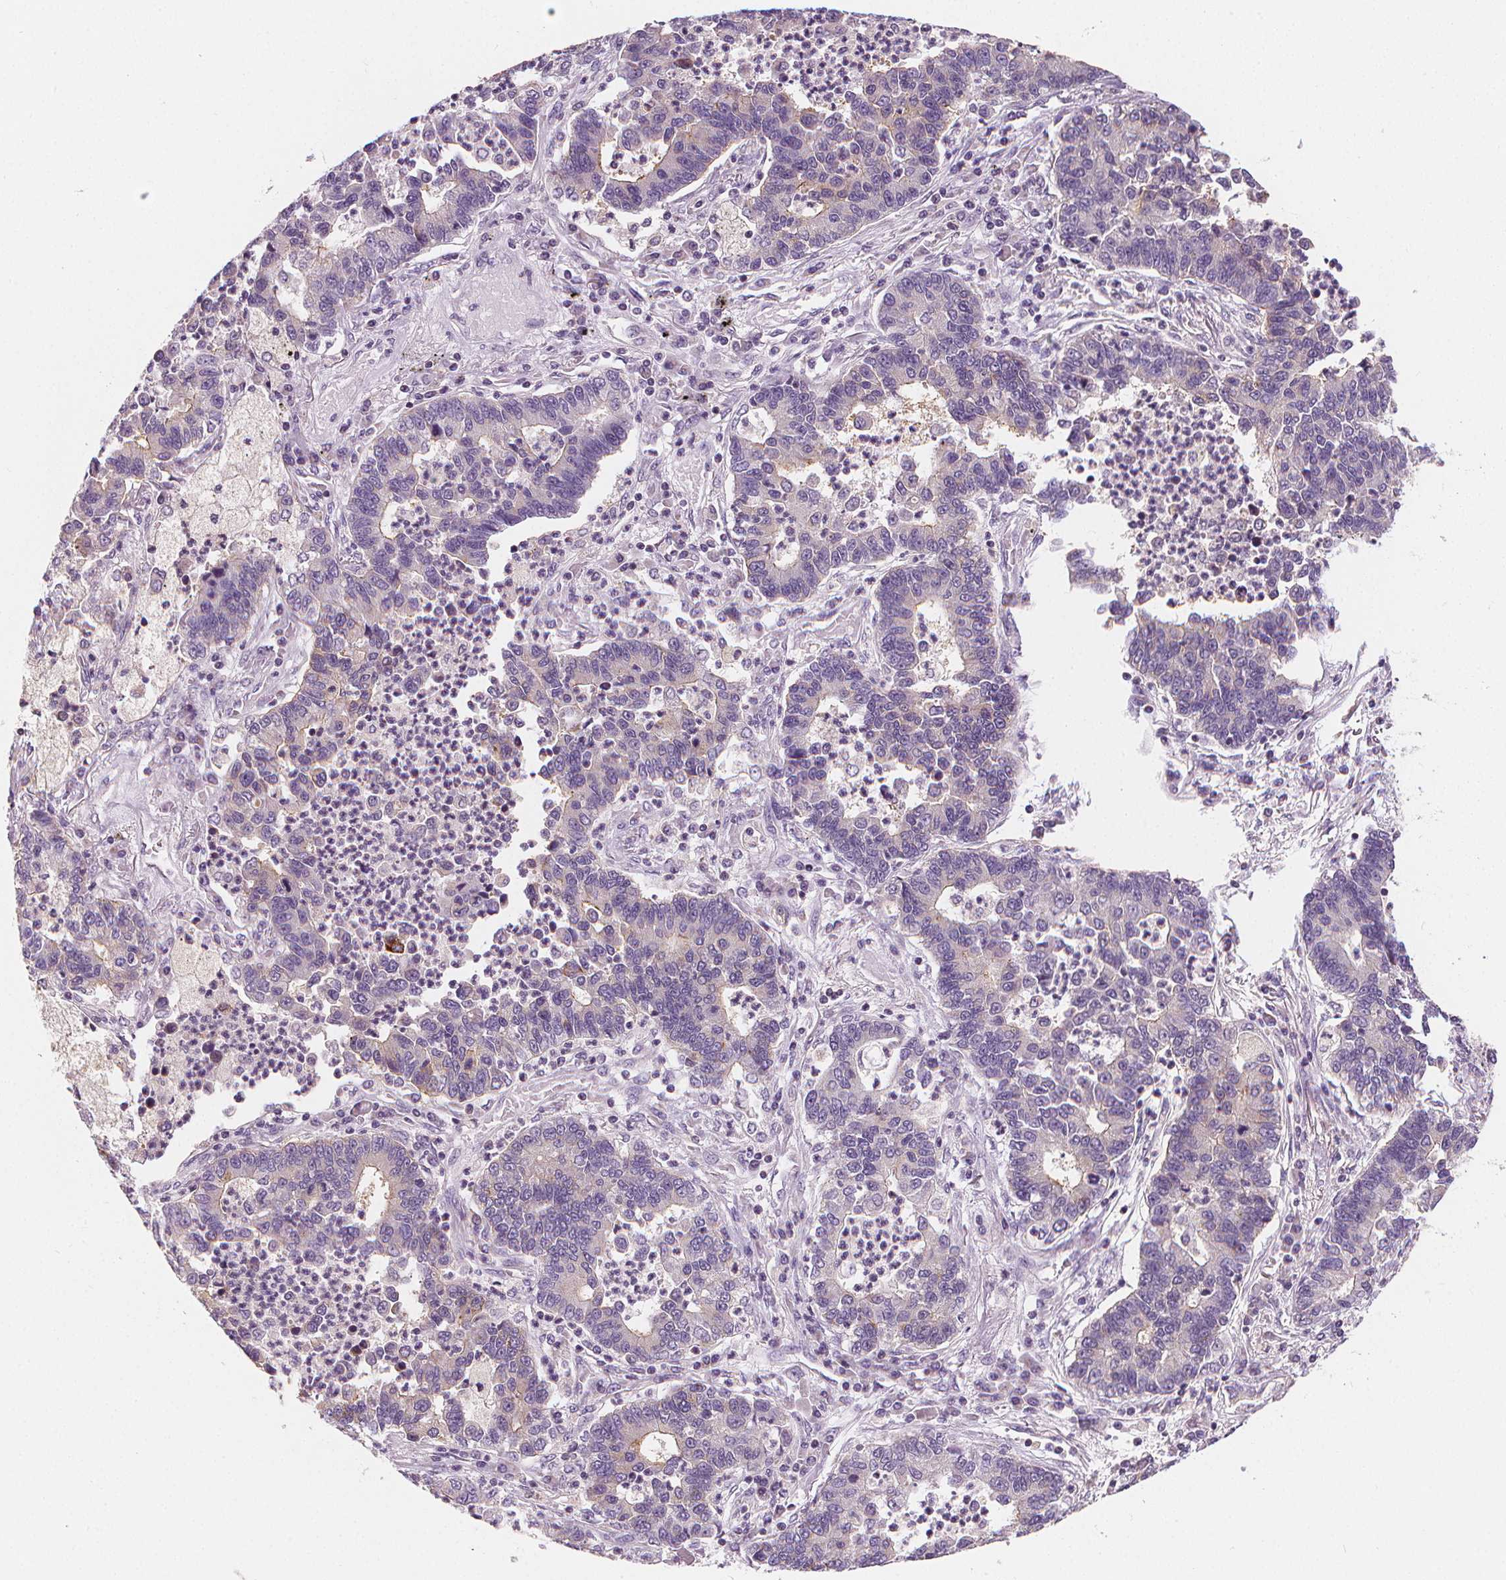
{"staining": {"intensity": "weak", "quantity": "<25%", "location": "cytoplasmic/membranous"}, "tissue": "lung cancer", "cell_type": "Tumor cells", "image_type": "cancer", "snomed": [{"axis": "morphology", "description": "Adenocarcinoma, NOS"}, {"axis": "topography", "description": "Lung"}], "caption": "An image of adenocarcinoma (lung) stained for a protein reveals no brown staining in tumor cells.", "gene": "RAB20", "patient": {"sex": "female", "age": 57}}